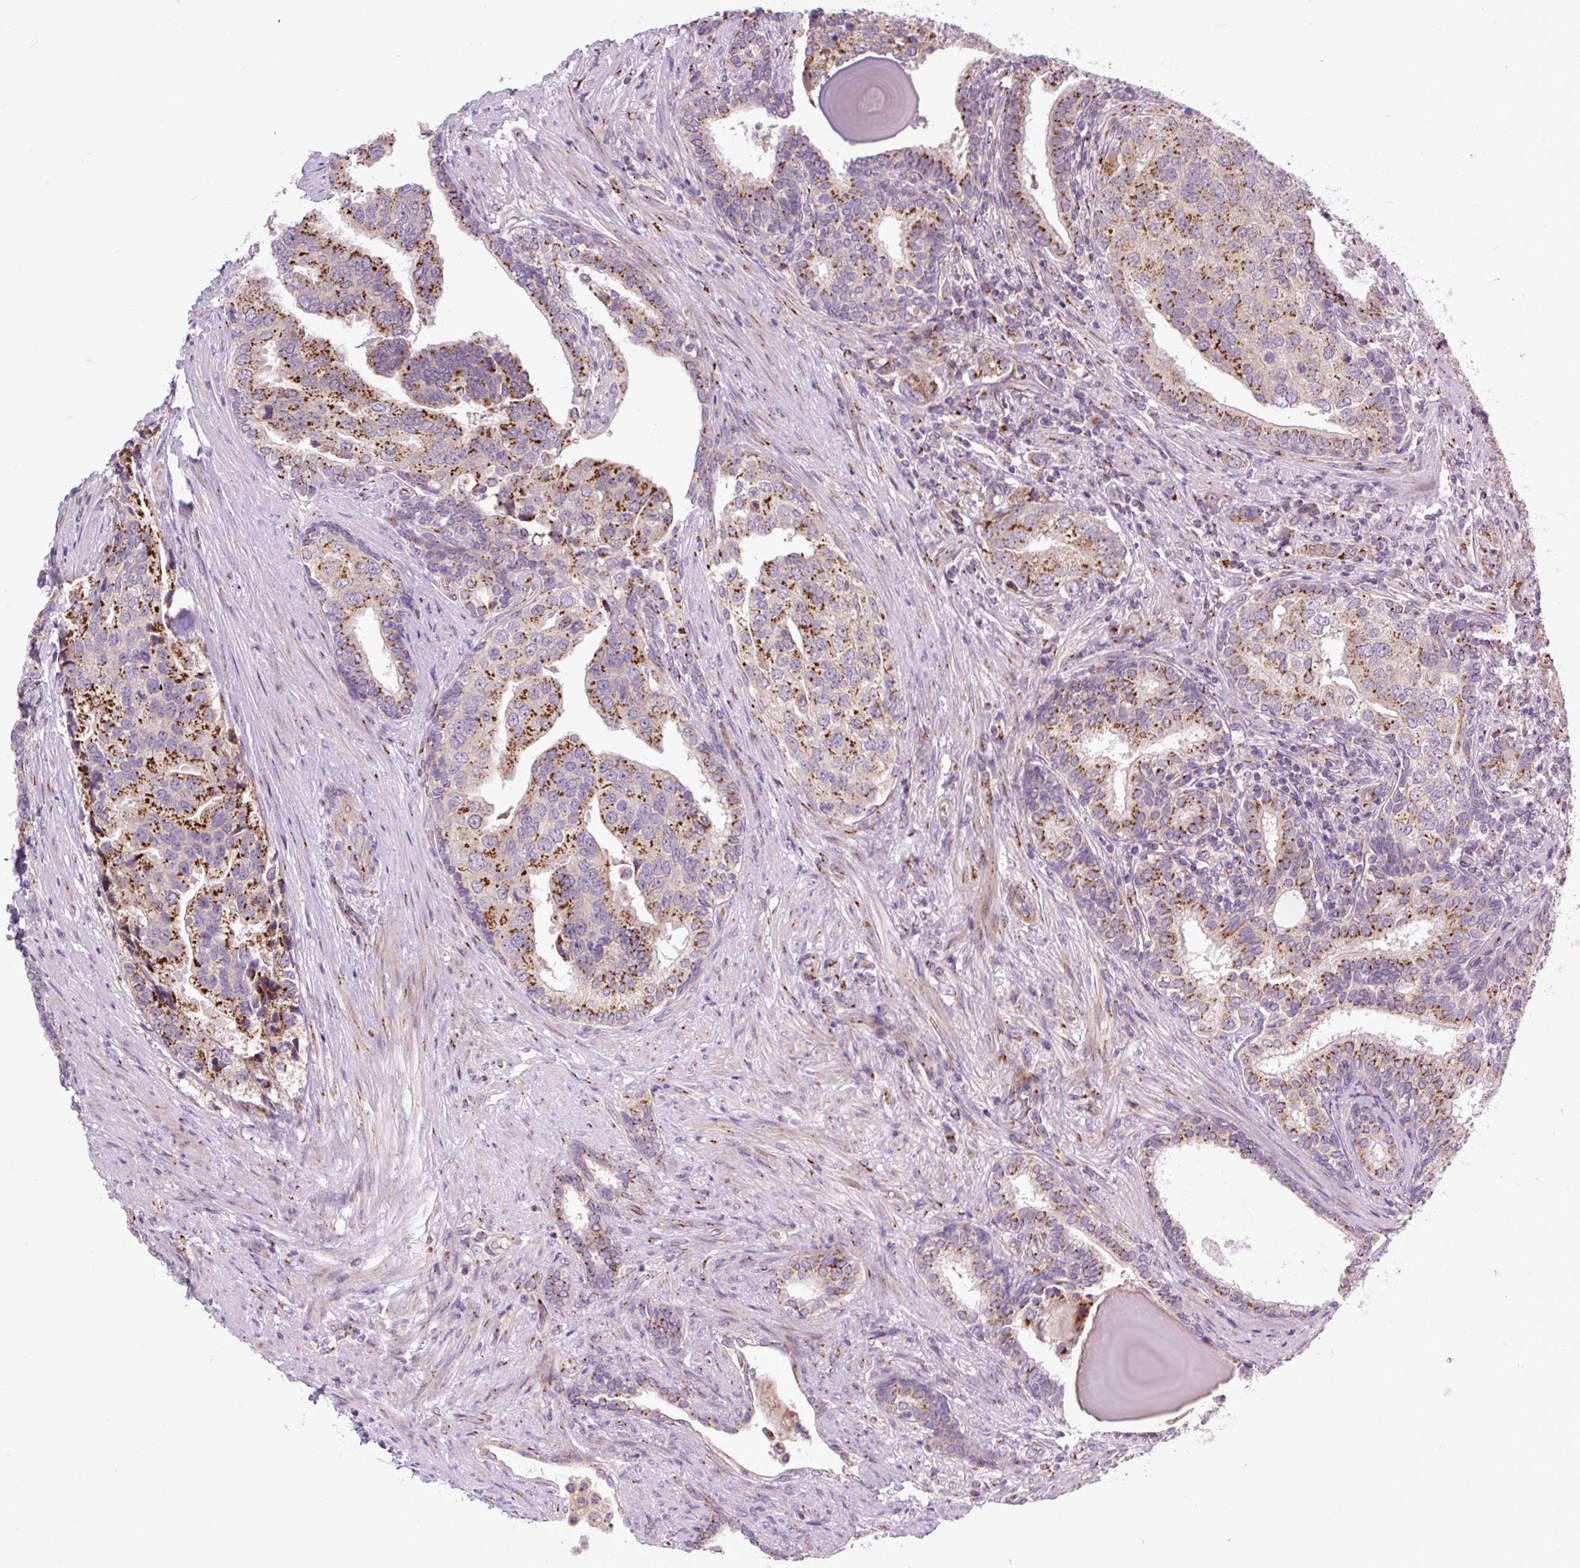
{"staining": {"intensity": "strong", "quantity": "25%-75%", "location": "cytoplasmic/membranous"}, "tissue": "prostate cancer", "cell_type": "Tumor cells", "image_type": "cancer", "snomed": [{"axis": "morphology", "description": "Adenocarcinoma, High grade"}, {"axis": "topography", "description": "Prostate"}], "caption": "Tumor cells display strong cytoplasmic/membranous positivity in about 25%-75% of cells in prostate cancer (adenocarcinoma (high-grade)).", "gene": "MSMP", "patient": {"sex": "male", "age": 68}}